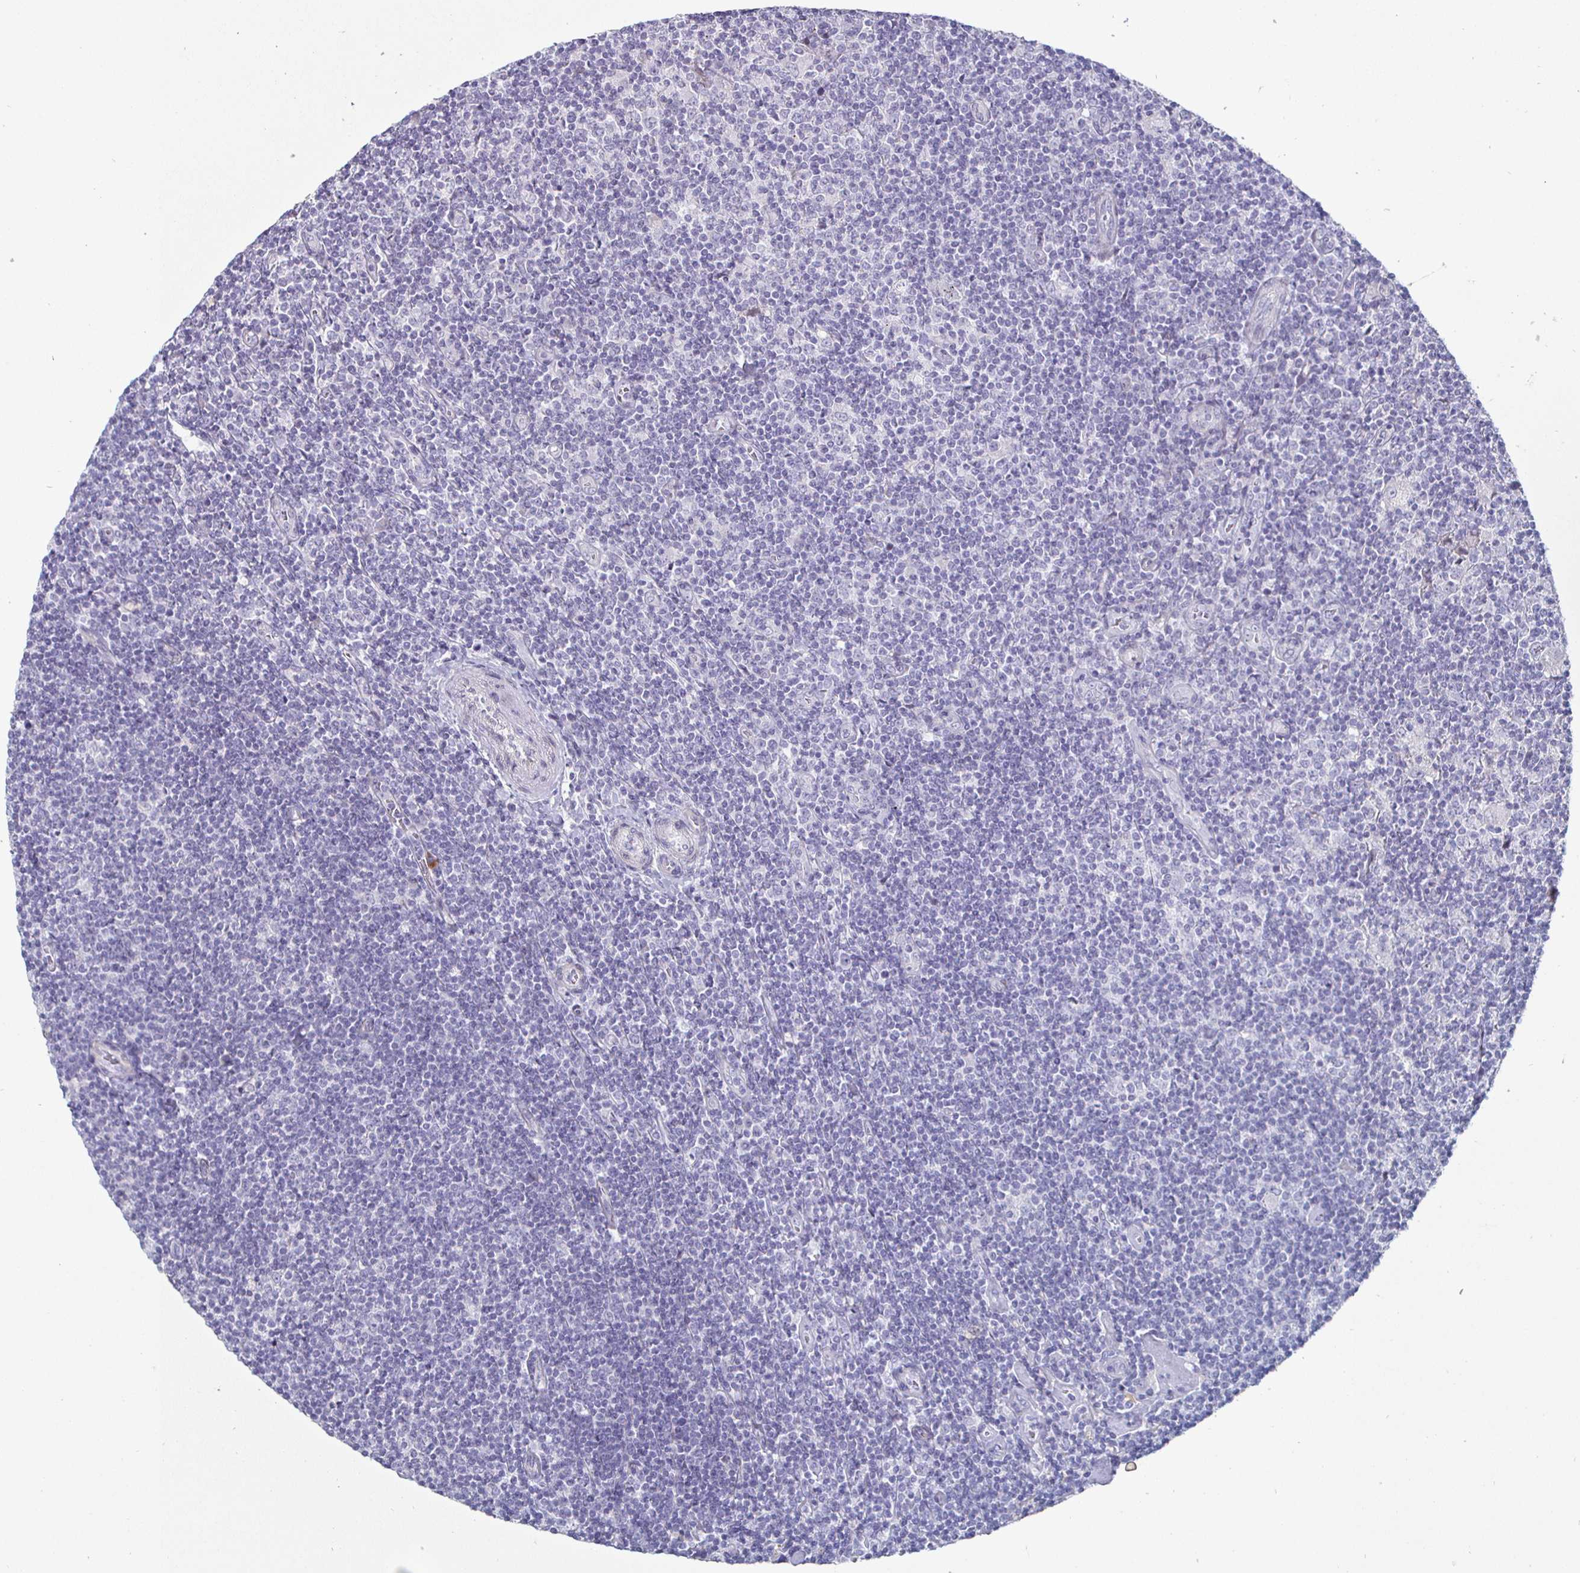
{"staining": {"intensity": "negative", "quantity": "none", "location": "none"}, "tissue": "lymphoma", "cell_type": "Tumor cells", "image_type": "cancer", "snomed": [{"axis": "morphology", "description": "Hodgkin's disease, NOS"}, {"axis": "topography", "description": "Lymph node"}], "caption": "Immunohistochemistry image of Hodgkin's disease stained for a protein (brown), which demonstrates no expression in tumor cells.", "gene": "DMRTB1", "patient": {"sex": "male", "age": 40}}